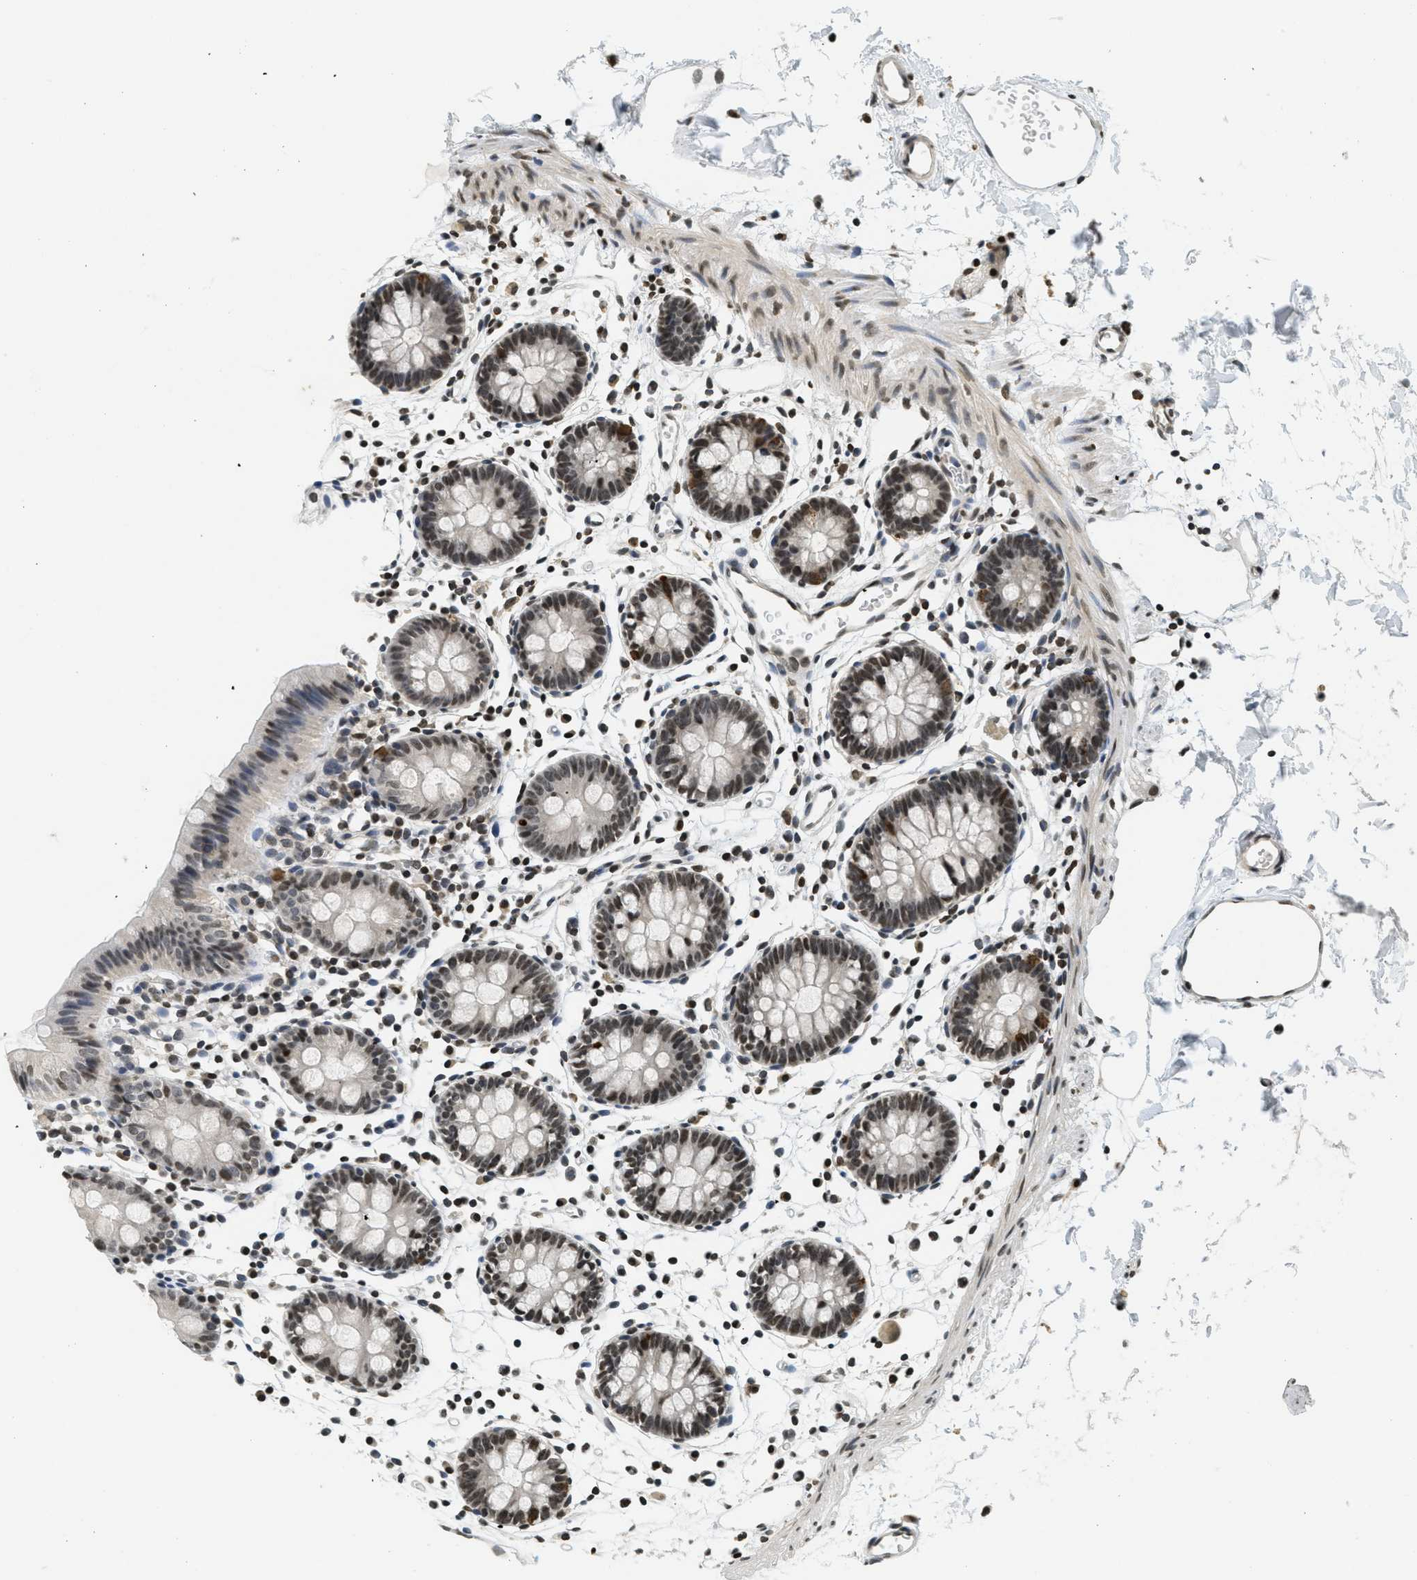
{"staining": {"intensity": "strong", "quantity": ">75%", "location": "nuclear"}, "tissue": "colon", "cell_type": "Endothelial cells", "image_type": "normal", "snomed": [{"axis": "morphology", "description": "Normal tissue, NOS"}, {"axis": "topography", "description": "Colon"}], "caption": "Immunohistochemistry histopathology image of unremarkable human colon stained for a protein (brown), which demonstrates high levels of strong nuclear positivity in about >75% of endothelial cells.", "gene": "LDB2", "patient": {"sex": "male", "age": 14}}